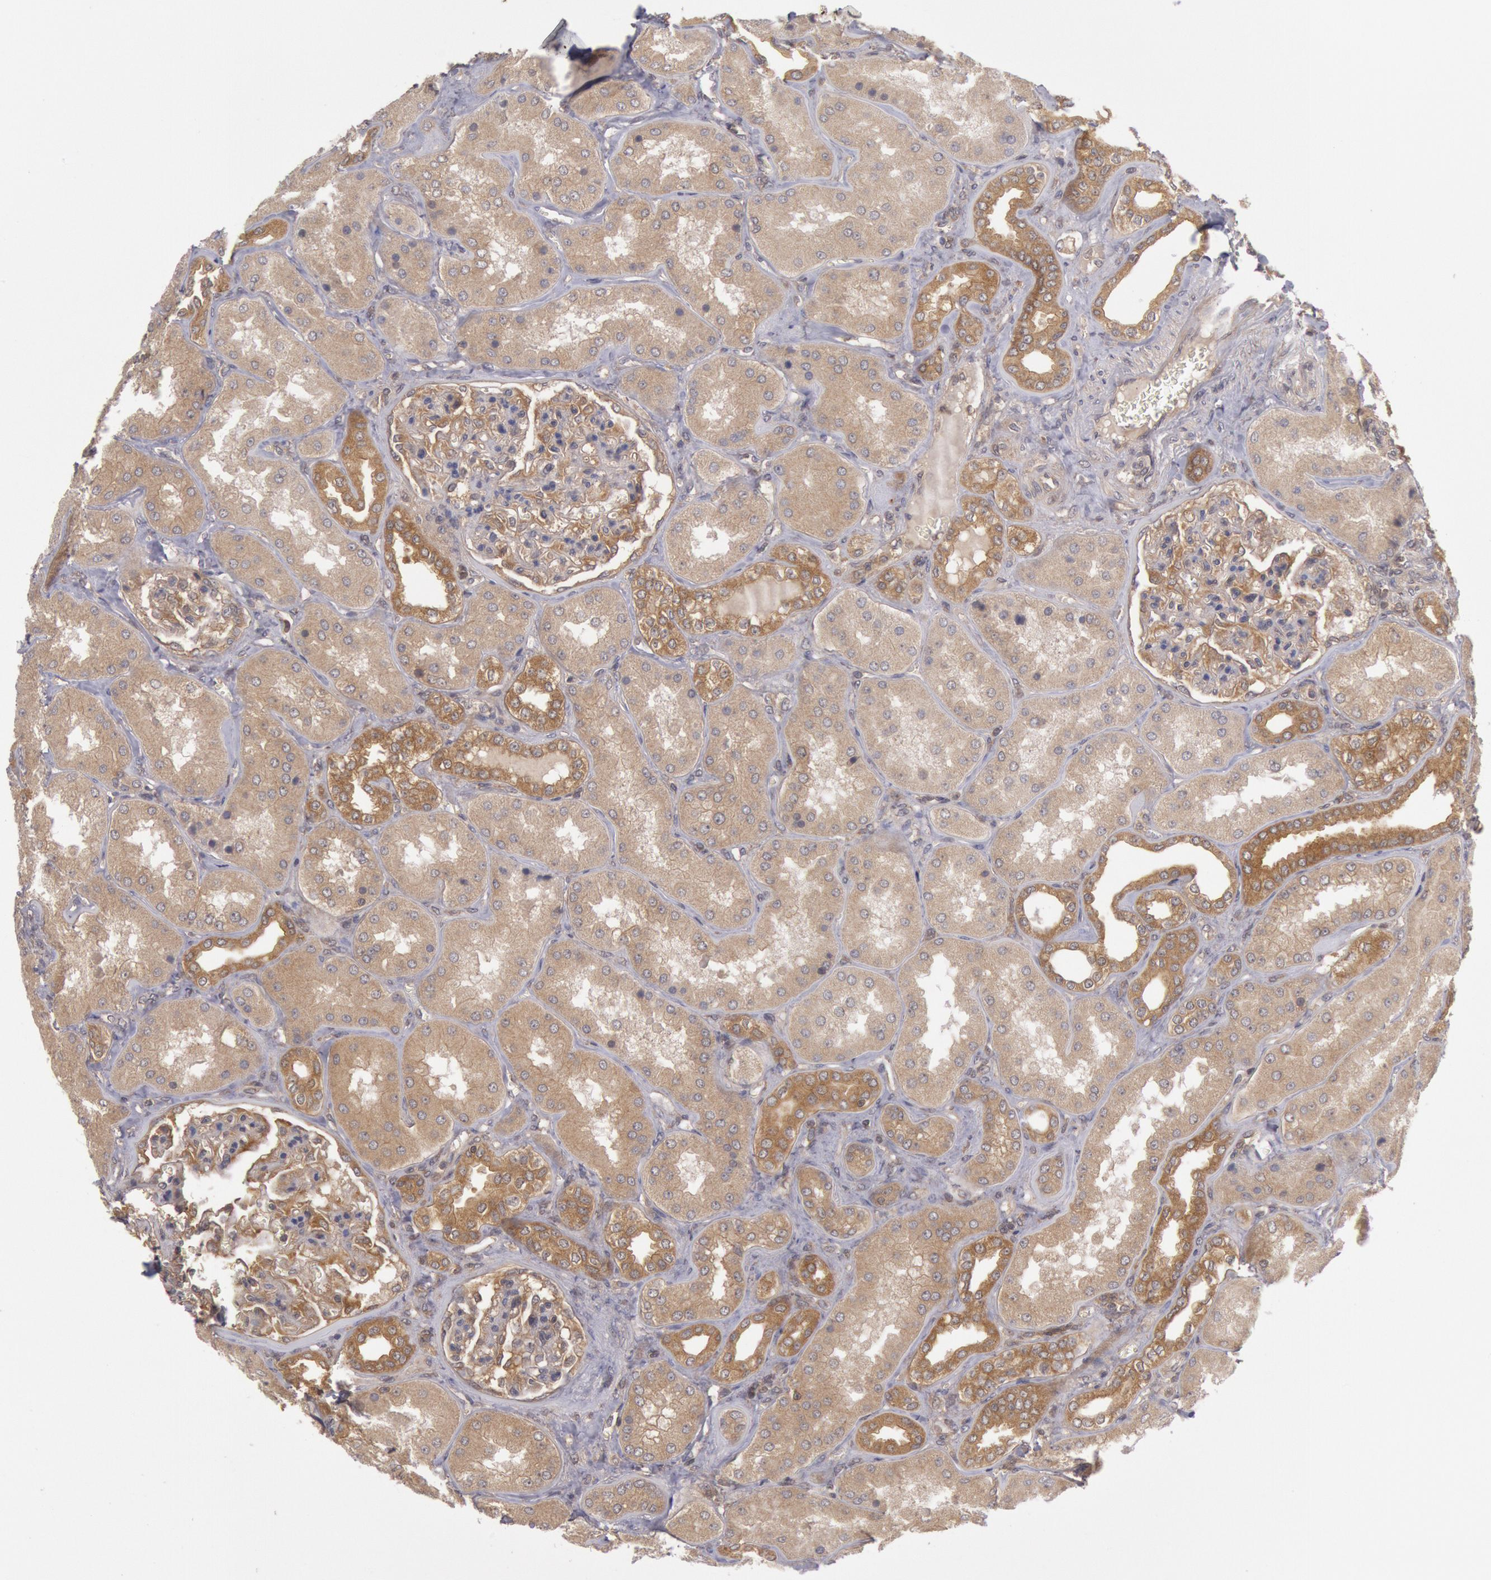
{"staining": {"intensity": "moderate", "quantity": "<25%", "location": "cytoplasmic/membranous"}, "tissue": "kidney", "cell_type": "Cells in glomeruli", "image_type": "normal", "snomed": [{"axis": "morphology", "description": "Normal tissue, NOS"}, {"axis": "topography", "description": "Kidney"}], "caption": "Brown immunohistochemical staining in normal kidney displays moderate cytoplasmic/membranous staining in approximately <25% of cells in glomeruli.", "gene": "BRAF", "patient": {"sex": "female", "age": 56}}